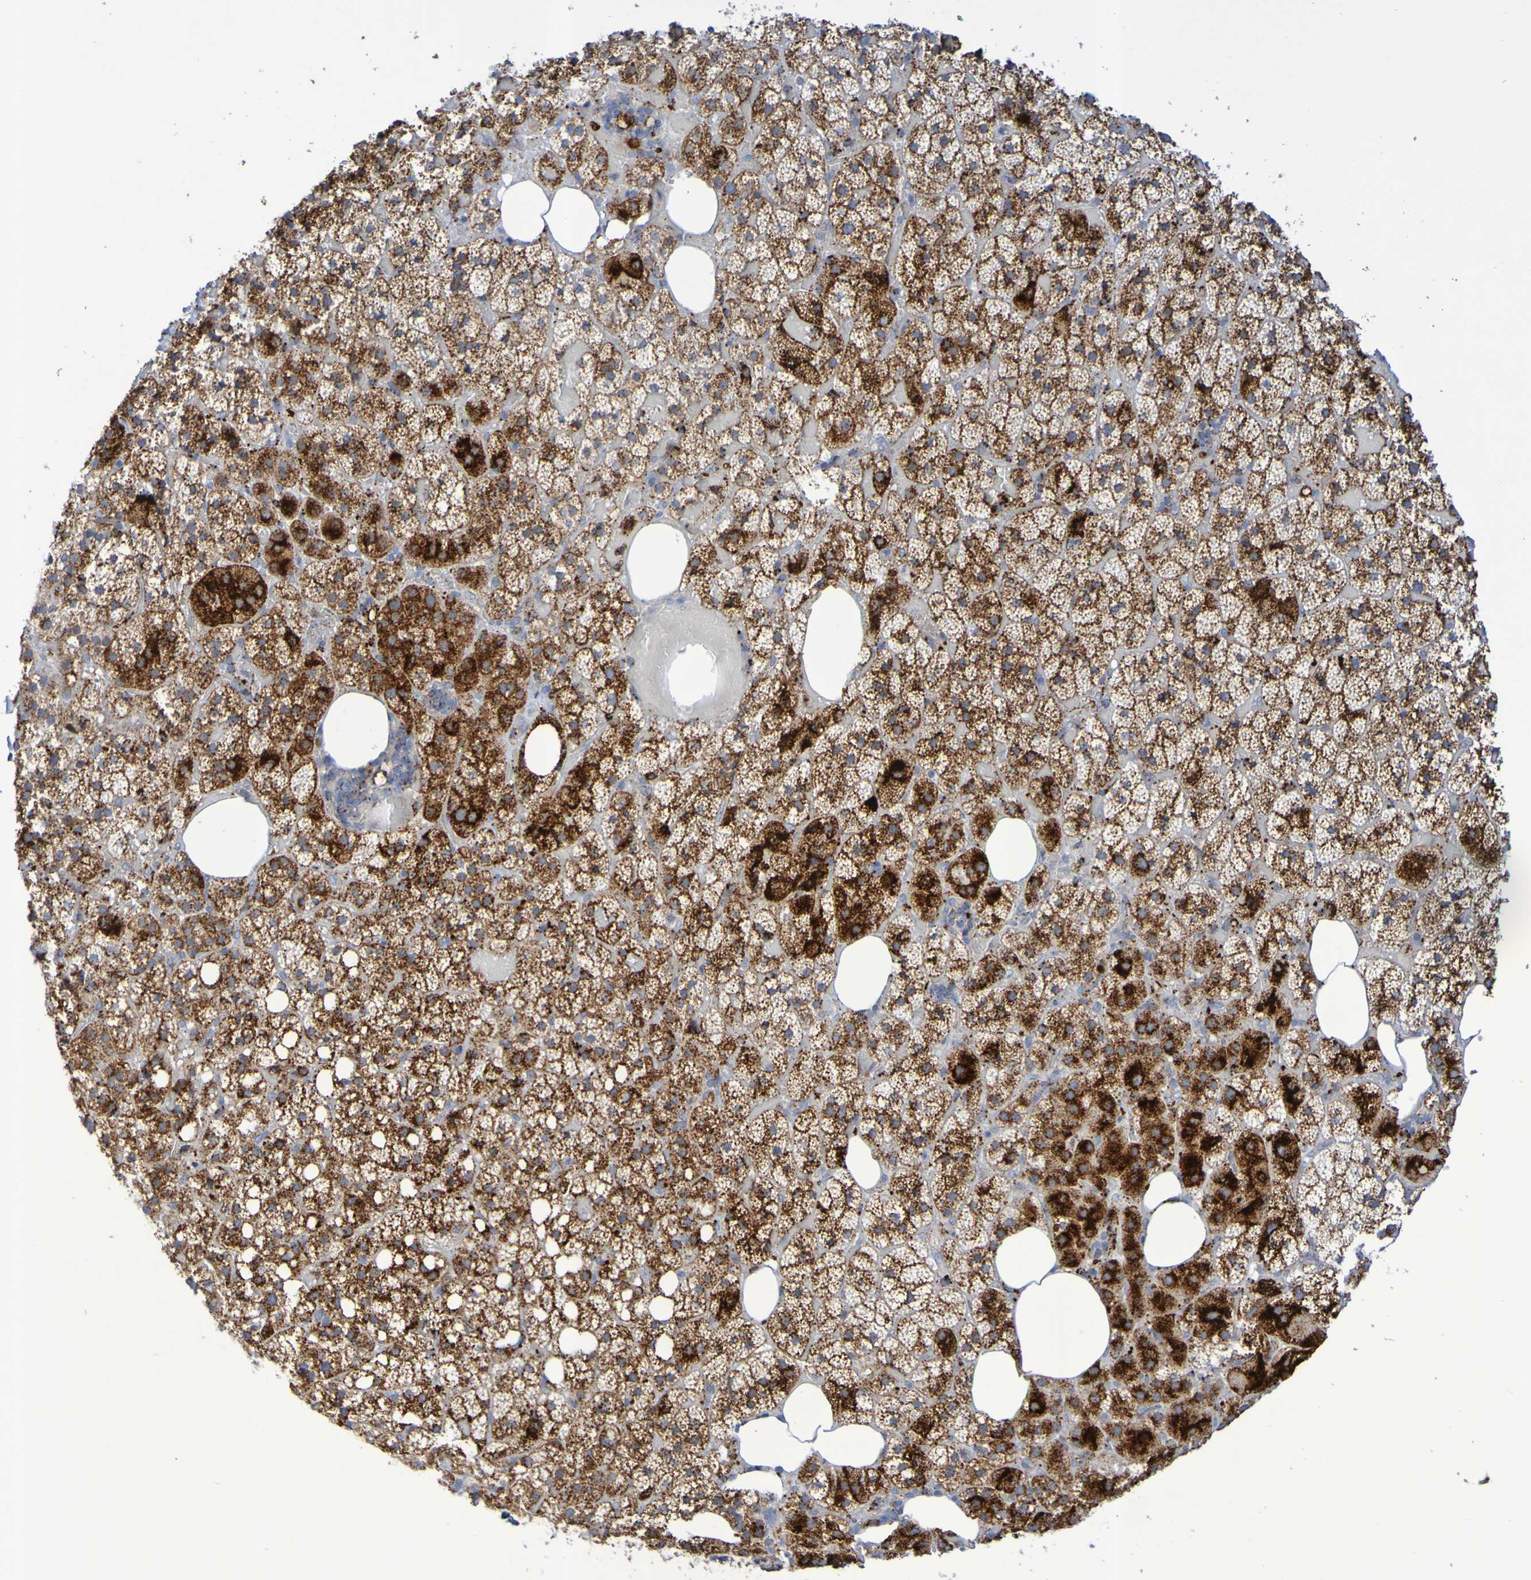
{"staining": {"intensity": "strong", "quantity": ">75%", "location": "cytoplasmic/membranous"}, "tissue": "adrenal gland", "cell_type": "Glandular cells", "image_type": "normal", "snomed": [{"axis": "morphology", "description": "Normal tissue, NOS"}, {"axis": "topography", "description": "Adrenal gland"}], "caption": "The photomicrograph shows immunohistochemical staining of benign adrenal gland. There is strong cytoplasmic/membranous positivity is seen in approximately >75% of glandular cells. (Stains: DAB (3,3'-diaminobenzidine) in brown, nuclei in blue, Microscopy: brightfield microscopy at high magnification).", "gene": "TPH1", "patient": {"sex": "female", "age": 59}}